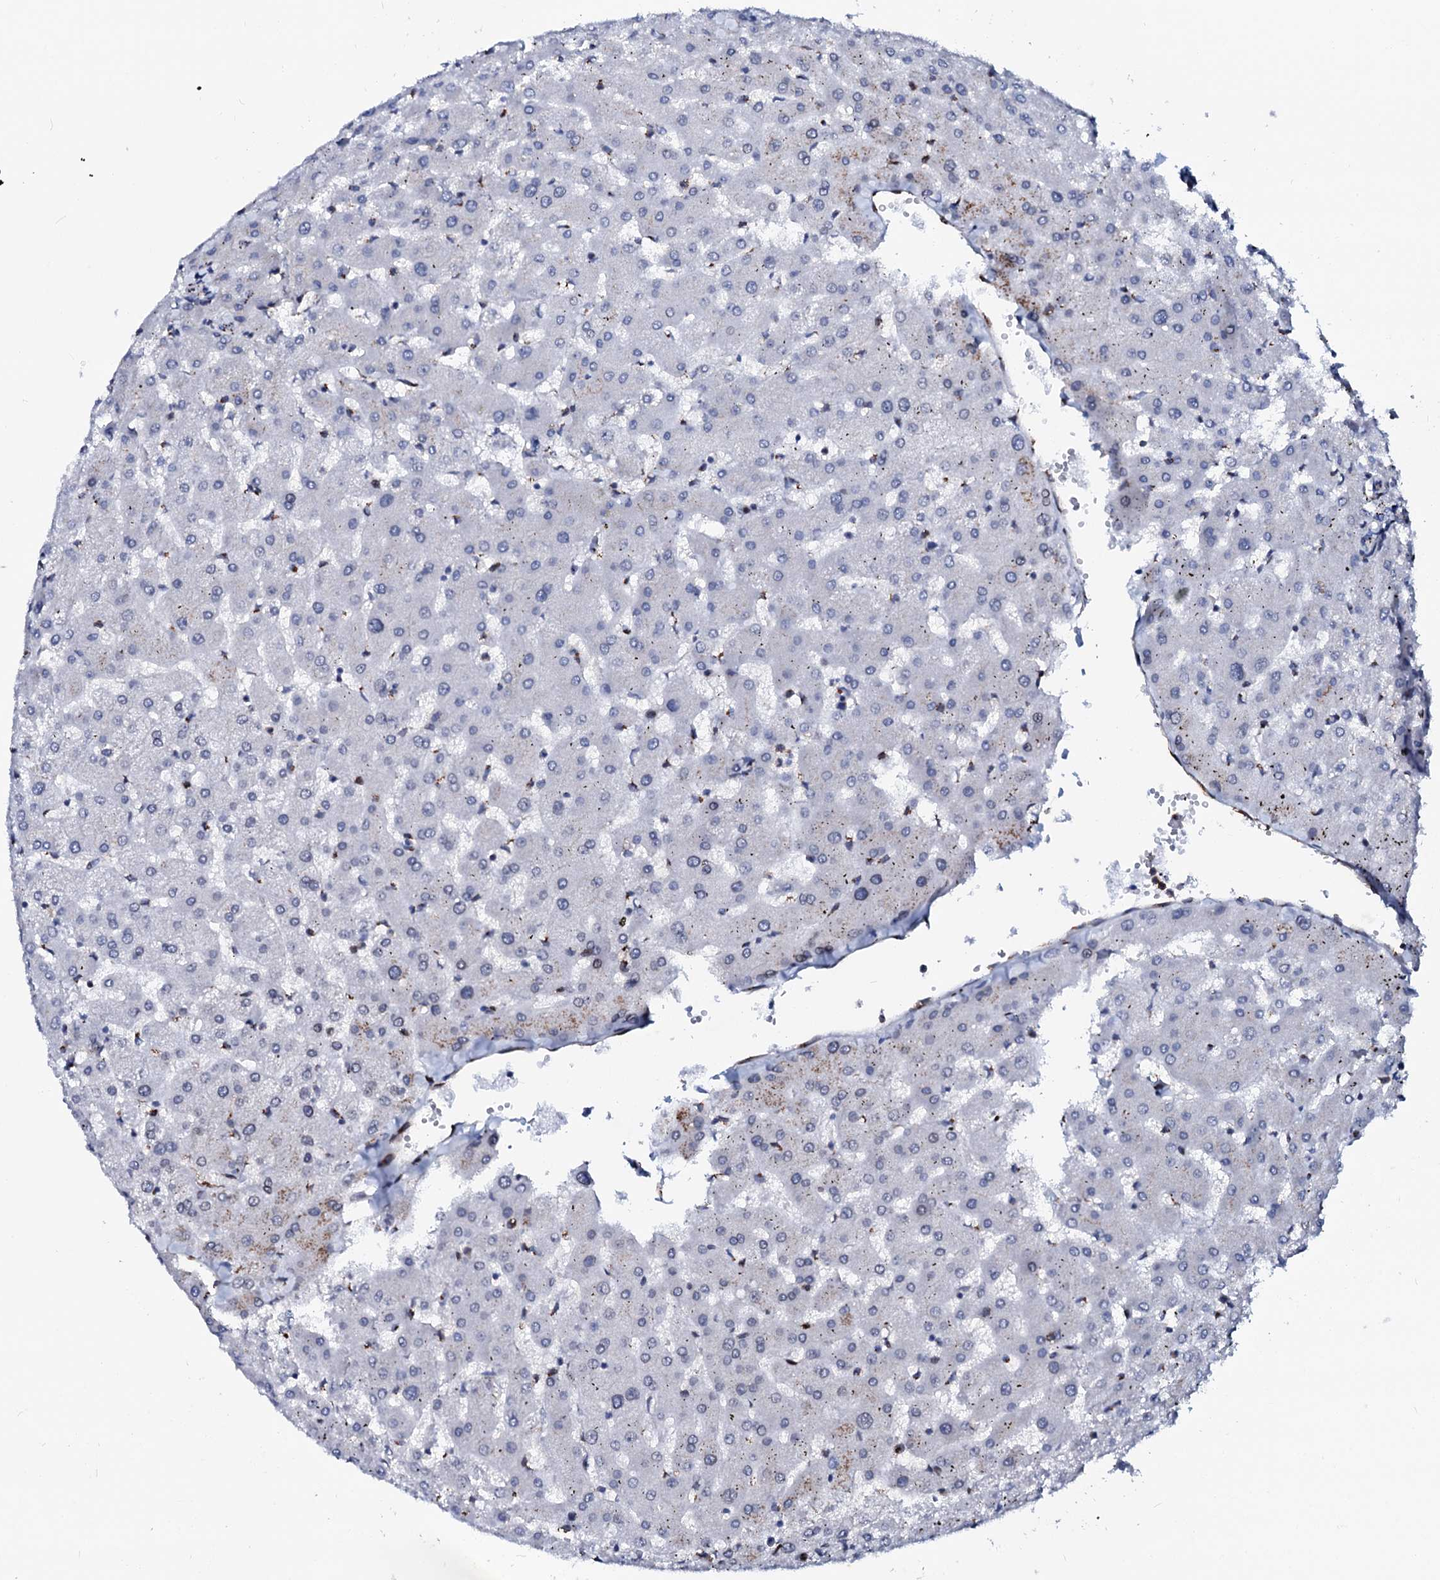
{"staining": {"intensity": "weak", "quantity": ">75%", "location": "cytoplasmic/membranous"}, "tissue": "liver", "cell_type": "Cholangiocytes", "image_type": "normal", "snomed": [{"axis": "morphology", "description": "Normal tissue, NOS"}, {"axis": "topography", "description": "Liver"}], "caption": "Immunohistochemistry of benign human liver shows low levels of weak cytoplasmic/membranous staining in about >75% of cholangiocytes. Nuclei are stained in blue.", "gene": "TMCO3", "patient": {"sex": "female", "age": 63}}